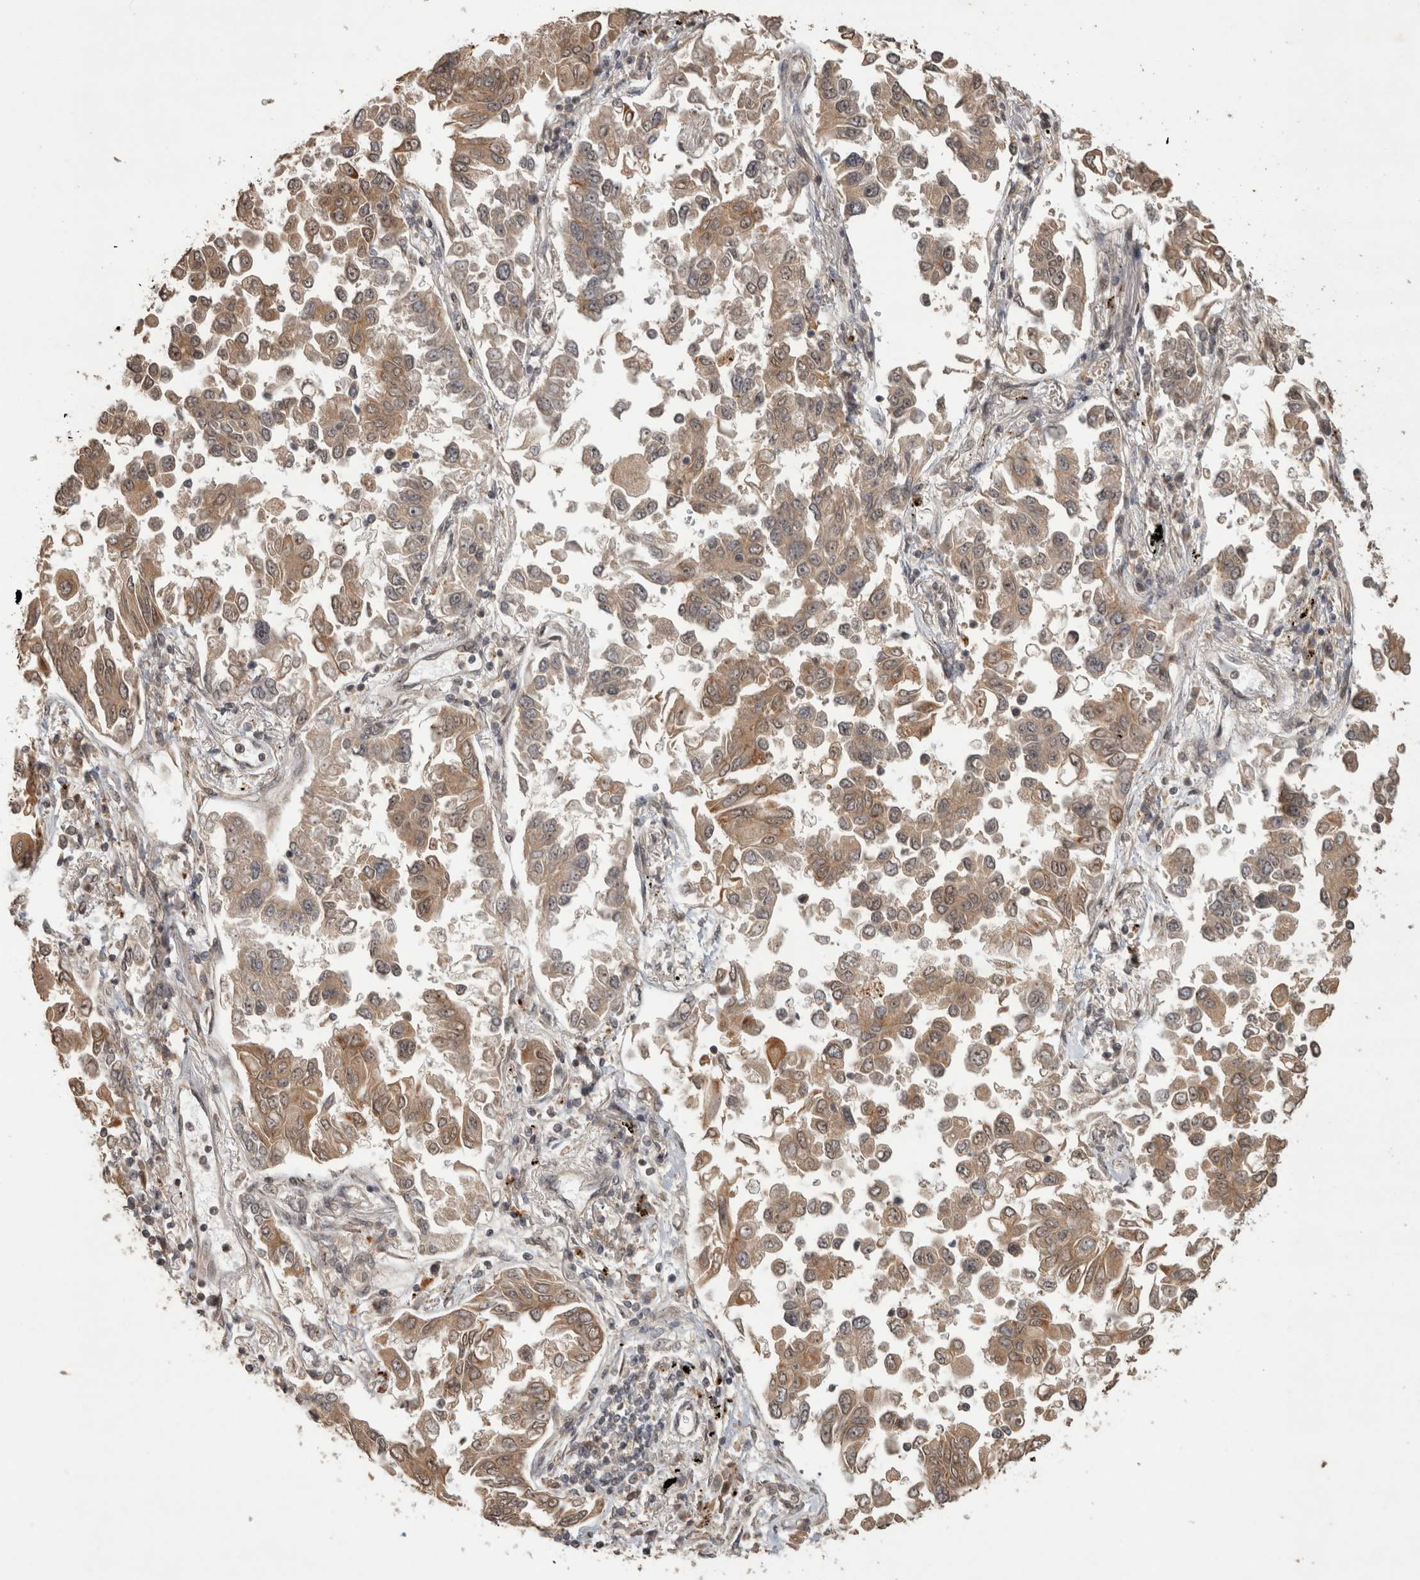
{"staining": {"intensity": "moderate", "quantity": "25%-75%", "location": "cytoplasmic/membranous"}, "tissue": "lung cancer", "cell_type": "Tumor cells", "image_type": "cancer", "snomed": [{"axis": "morphology", "description": "Adenocarcinoma, NOS"}, {"axis": "topography", "description": "Lung"}], "caption": "Immunohistochemistry staining of adenocarcinoma (lung), which exhibits medium levels of moderate cytoplasmic/membranous expression in about 25%-75% of tumor cells indicating moderate cytoplasmic/membranous protein expression. The staining was performed using DAB (brown) for protein detection and nuclei were counterstained in hematoxylin (blue).", "gene": "PITPNC1", "patient": {"sex": "female", "age": 67}}